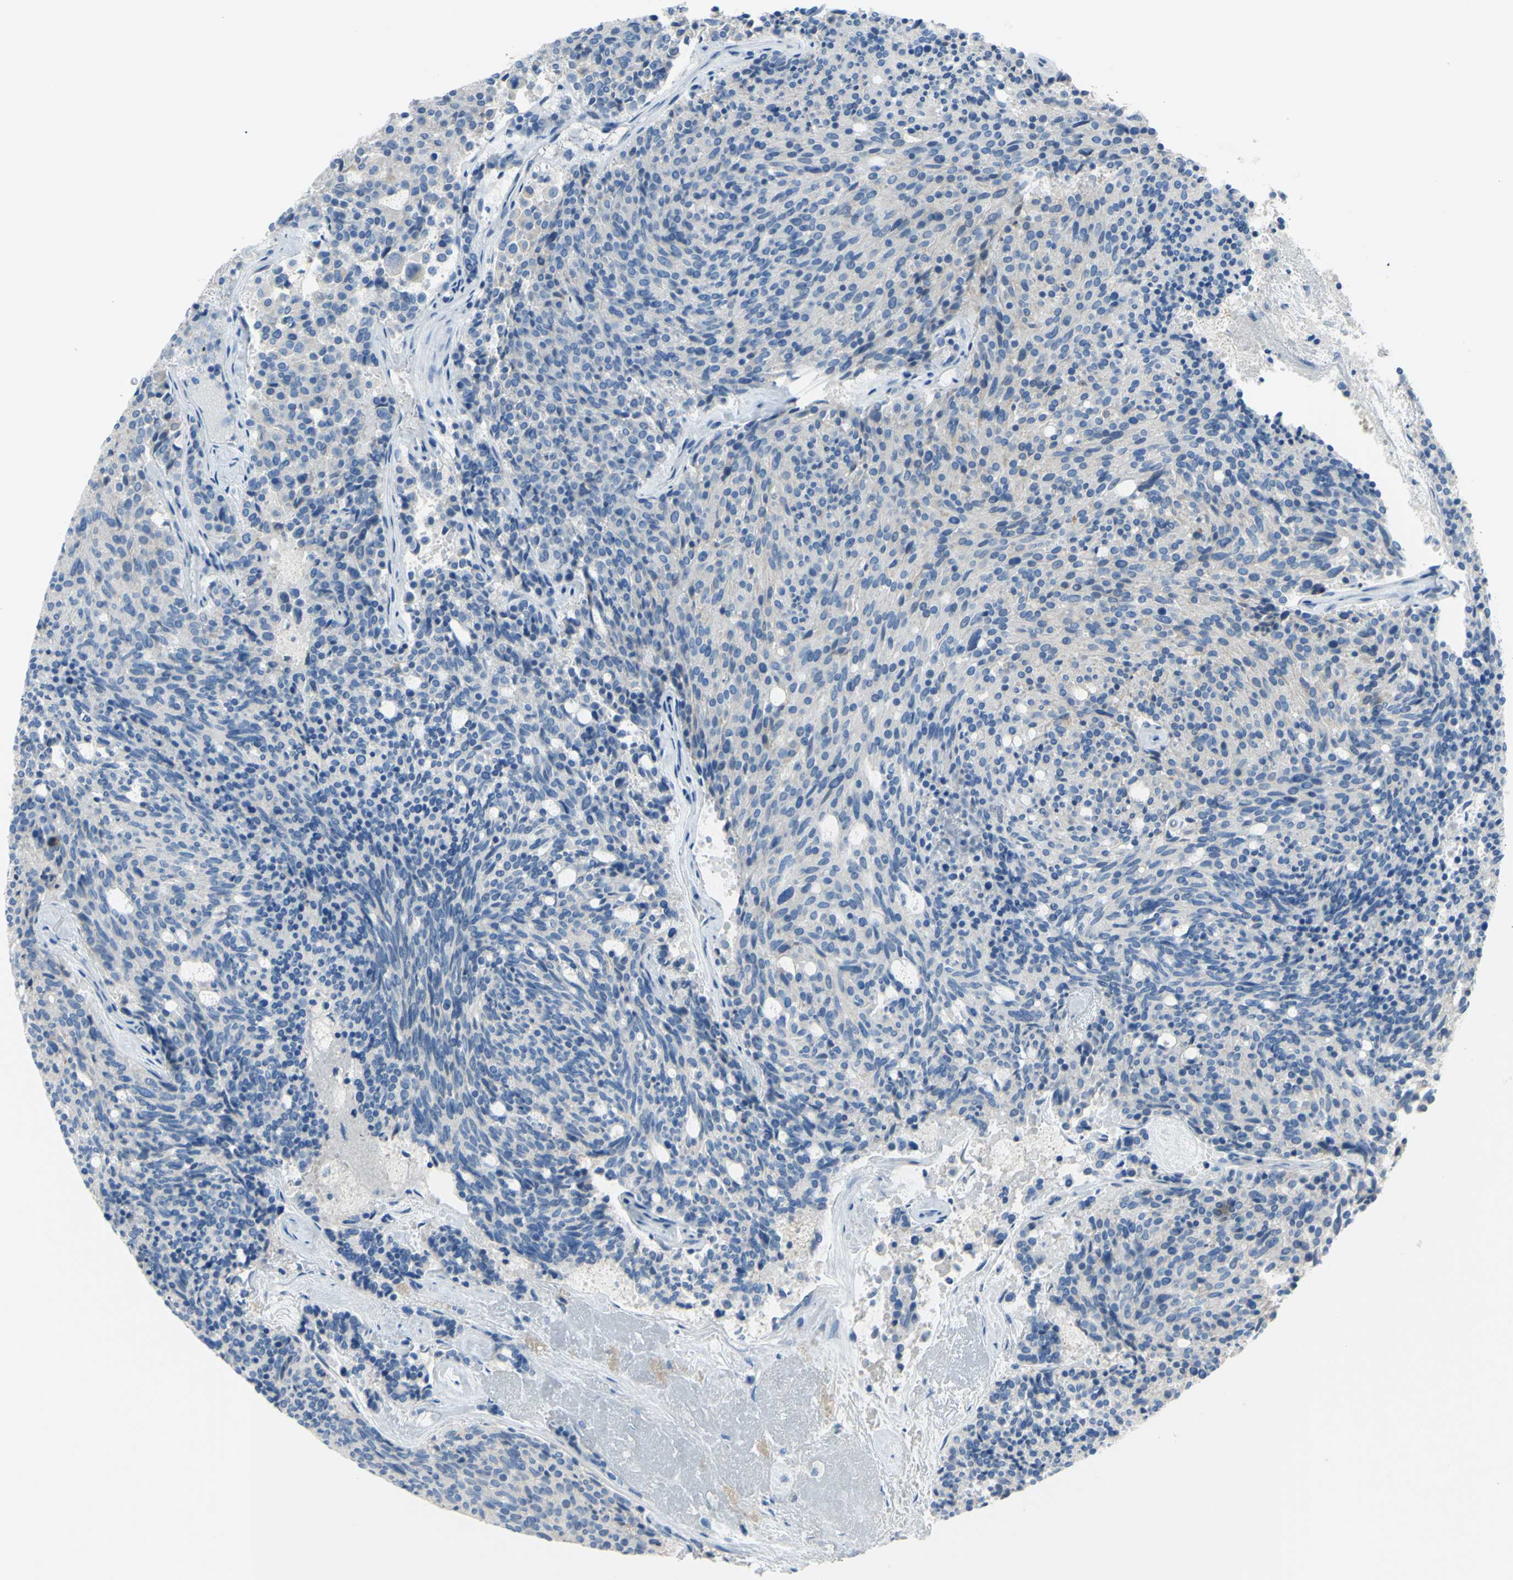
{"staining": {"intensity": "negative", "quantity": "none", "location": "none"}, "tissue": "carcinoid", "cell_type": "Tumor cells", "image_type": "cancer", "snomed": [{"axis": "morphology", "description": "Carcinoid, malignant, NOS"}, {"axis": "topography", "description": "Pancreas"}], "caption": "DAB immunohistochemical staining of human carcinoid displays no significant expression in tumor cells.", "gene": "FDFT1", "patient": {"sex": "female", "age": 54}}